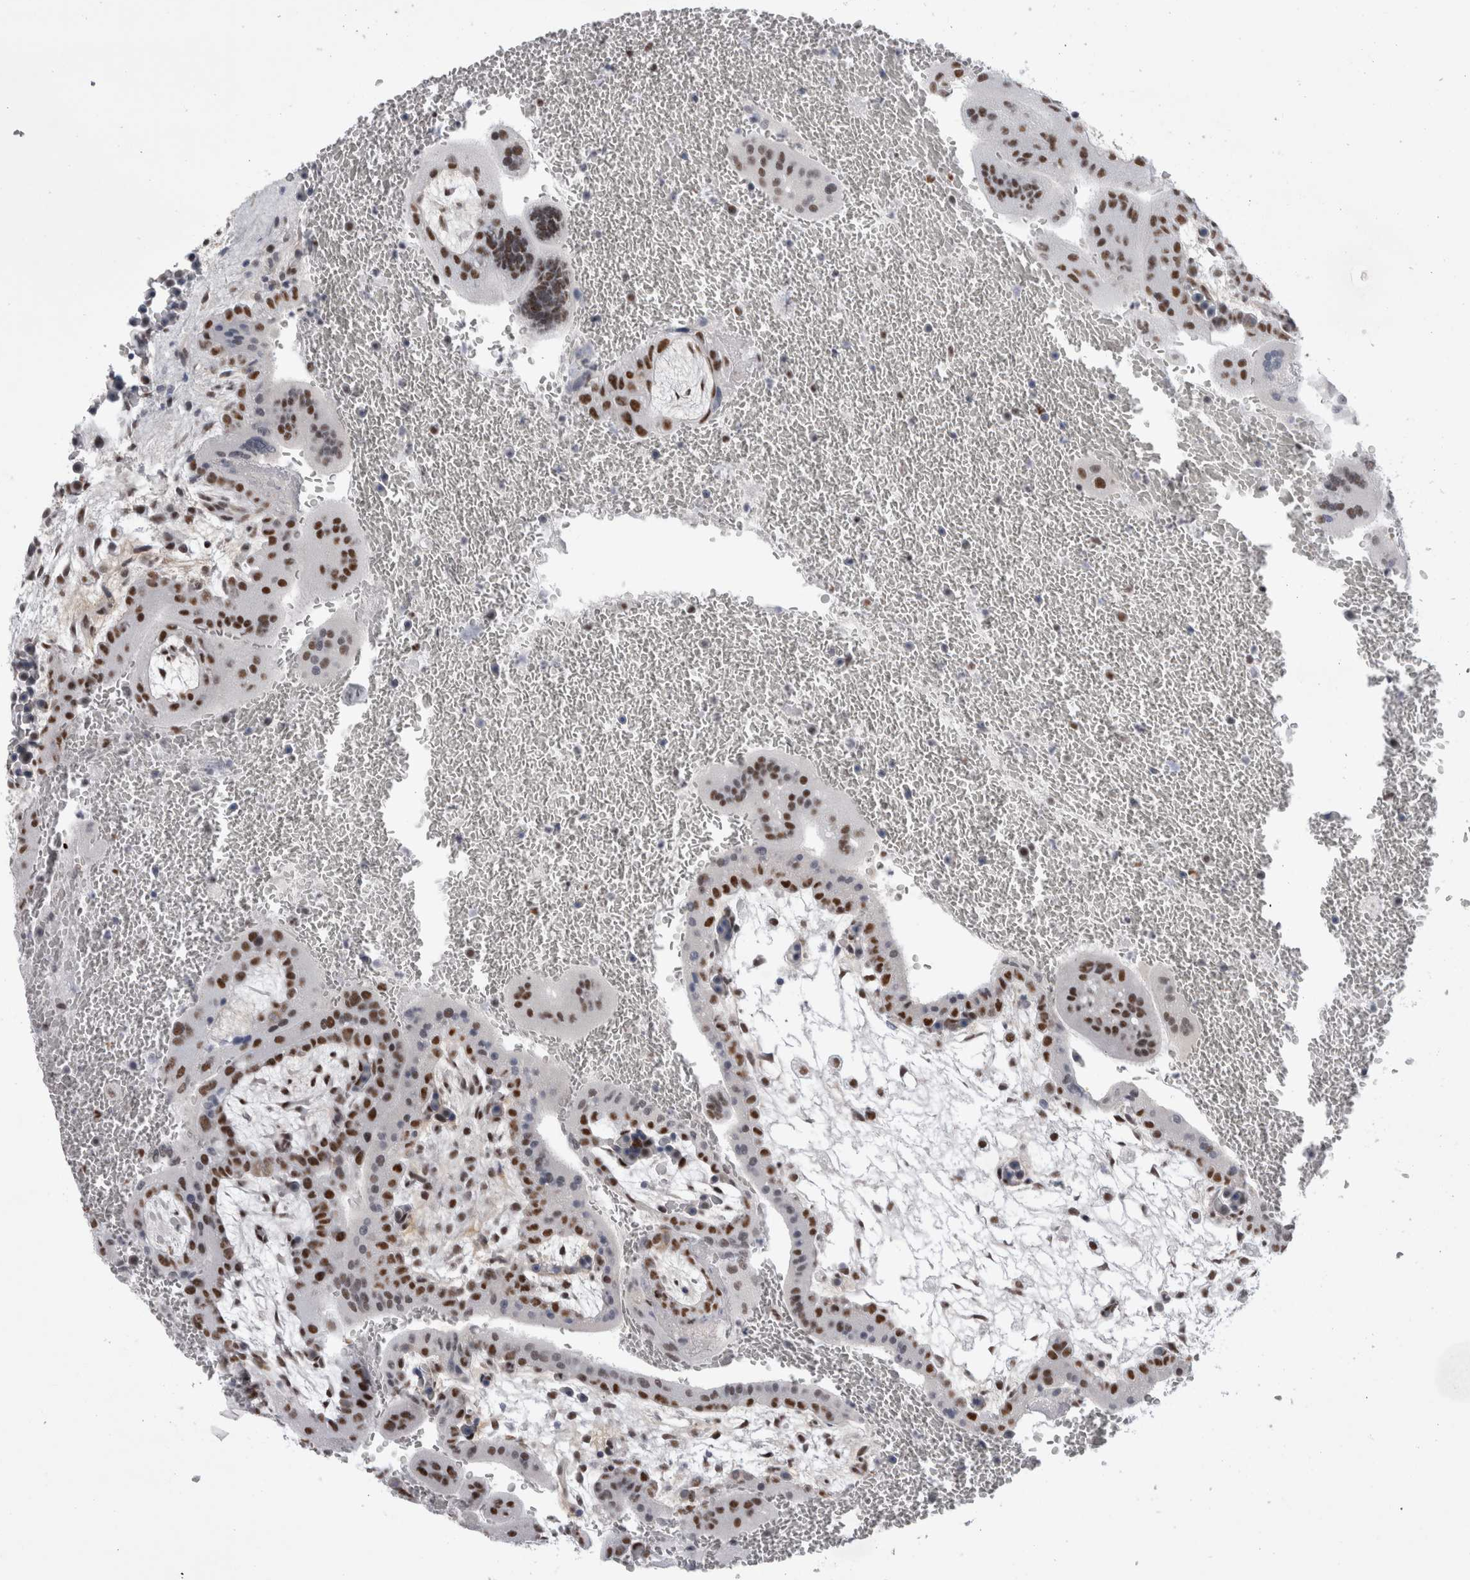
{"staining": {"intensity": "strong", "quantity": ">75%", "location": "nuclear"}, "tissue": "placenta", "cell_type": "Trophoblastic cells", "image_type": "normal", "snomed": [{"axis": "morphology", "description": "Normal tissue, NOS"}, {"axis": "topography", "description": "Placenta"}], "caption": "This is a photomicrograph of immunohistochemistry (IHC) staining of unremarkable placenta, which shows strong expression in the nuclear of trophoblastic cells.", "gene": "API5", "patient": {"sex": "female", "age": 35}}